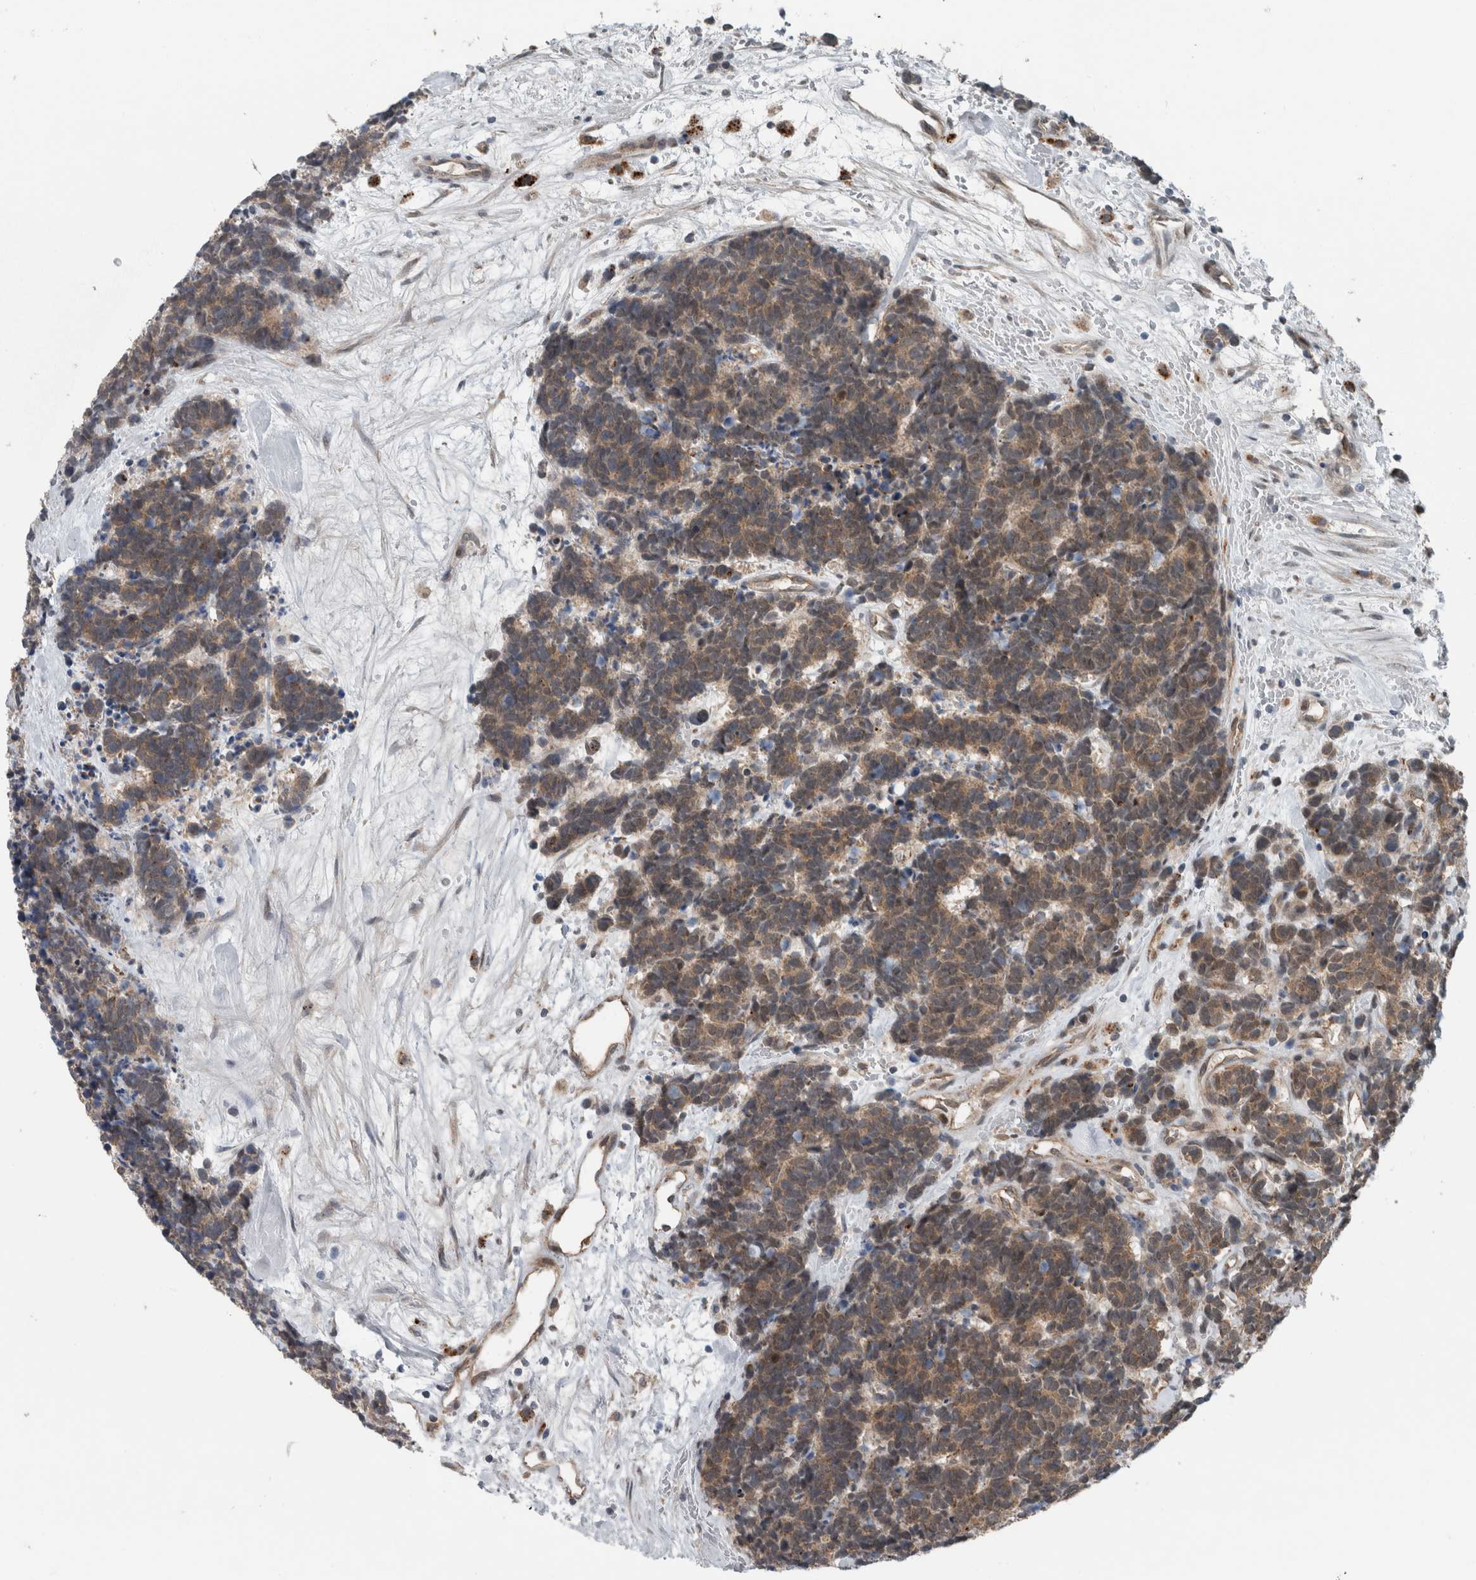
{"staining": {"intensity": "moderate", "quantity": ">75%", "location": "cytoplasmic/membranous"}, "tissue": "carcinoid", "cell_type": "Tumor cells", "image_type": "cancer", "snomed": [{"axis": "morphology", "description": "Carcinoma, NOS"}, {"axis": "morphology", "description": "Carcinoid, malignant, NOS"}, {"axis": "topography", "description": "Urinary bladder"}], "caption": "Immunohistochemical staining of human carcinoid demonstrates moderate cytoplasmic/membranous protein staining in about >75% of tumor cells.", "gene": "GBA2", "patient": {"sex": "male", "age": 57}}